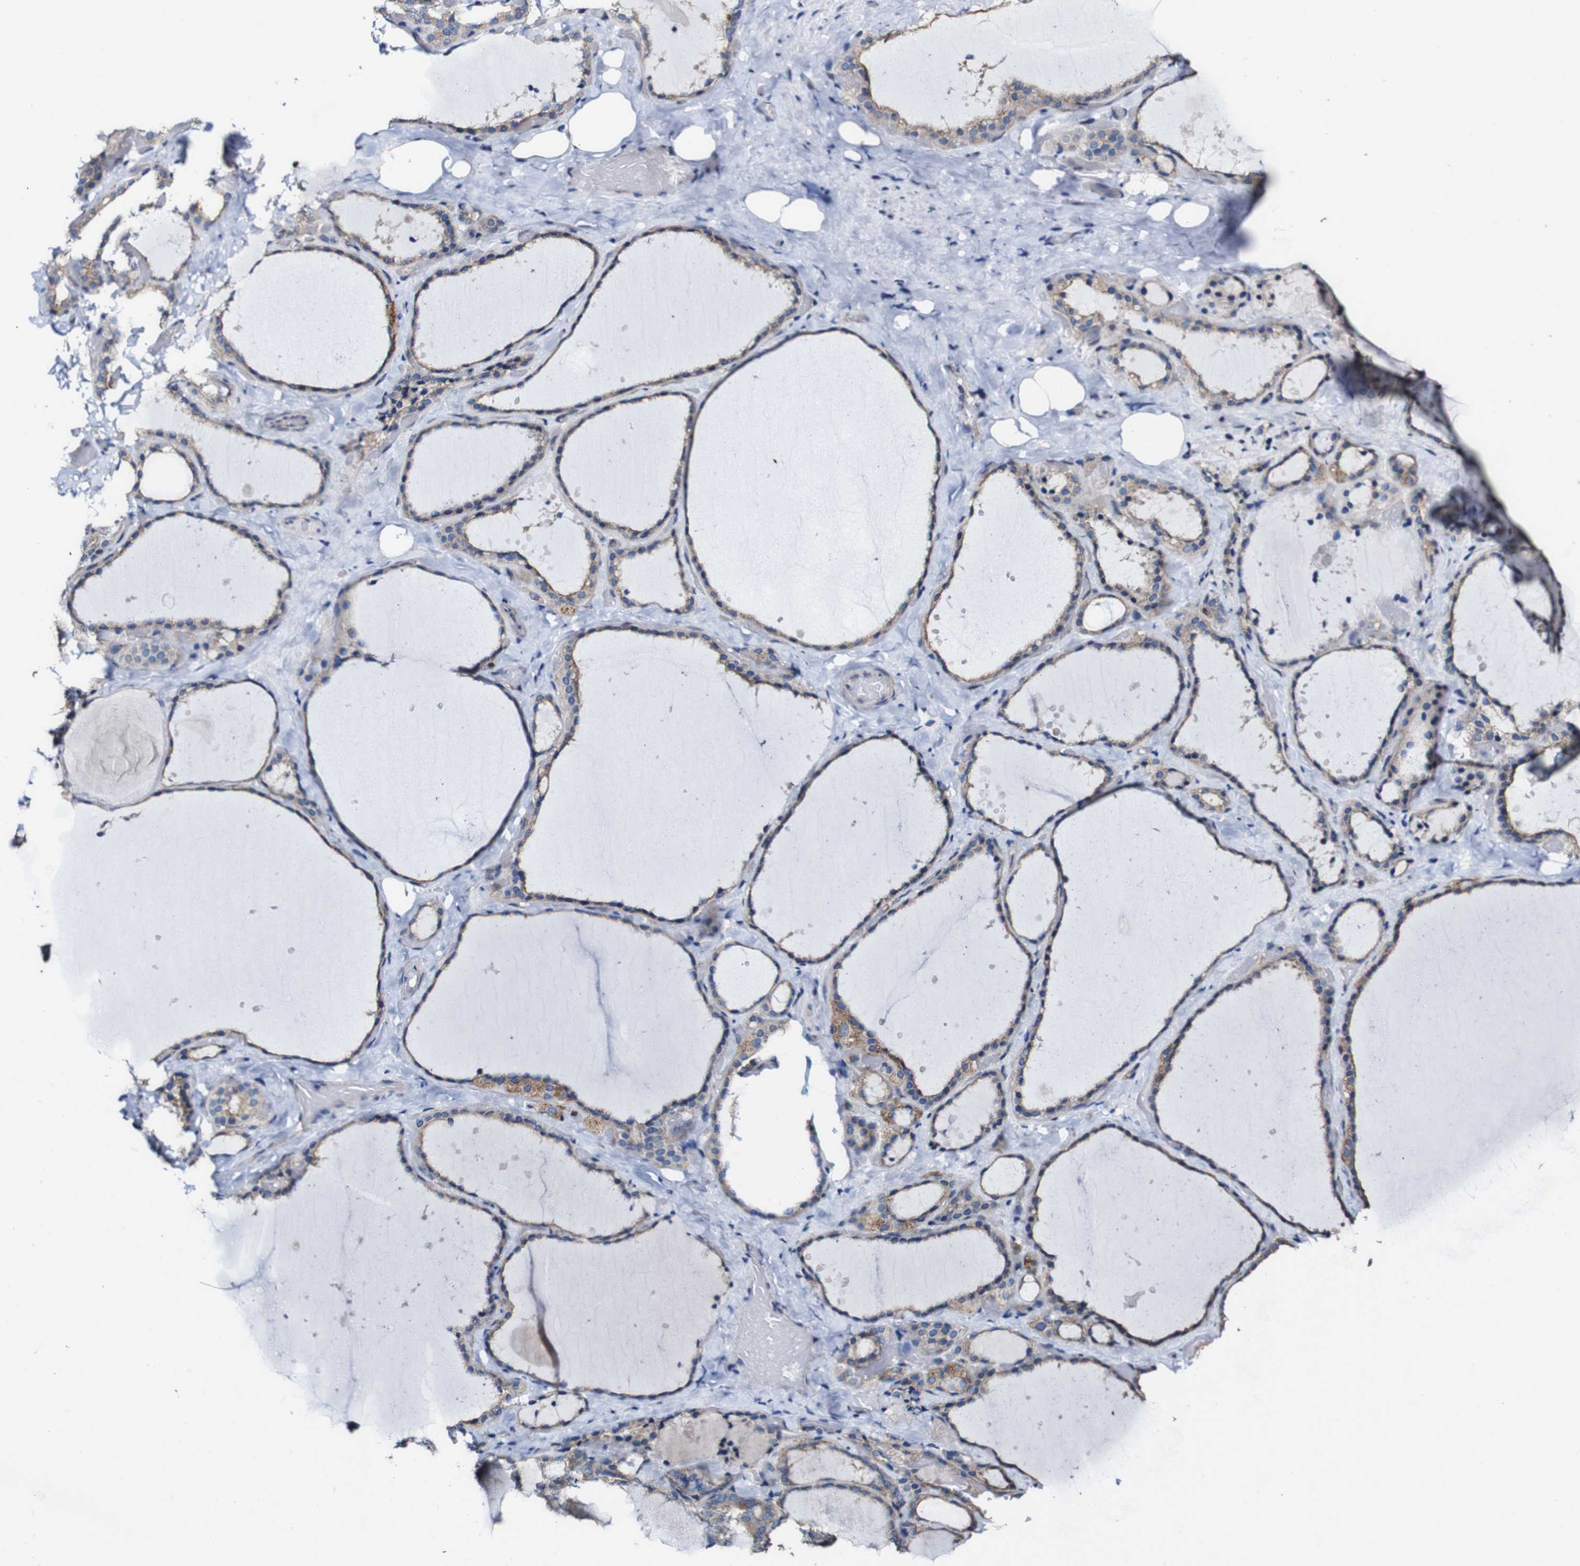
{"staining": {"intensity": "moderate", "quantity": ">75%", "location": "cytoplasmic/membranous"}, "tissue": "thyroid gland", "cell_type": "Glandular cells", "image_type": "normal", "snomed": [{"axis": "morphology", "description": "Normal tissue, NOS"}, {"axis": "topography", "description": "Thyroid gland"}], "caption": "Immunohistochemistry of normal human thyroid gland shows medium levels of moderate cytoplasmic/membranous expression in approximately >75% of glandular cells.", "gene": "CSF1R", "patient": {"sex": "female", "age": 44}}